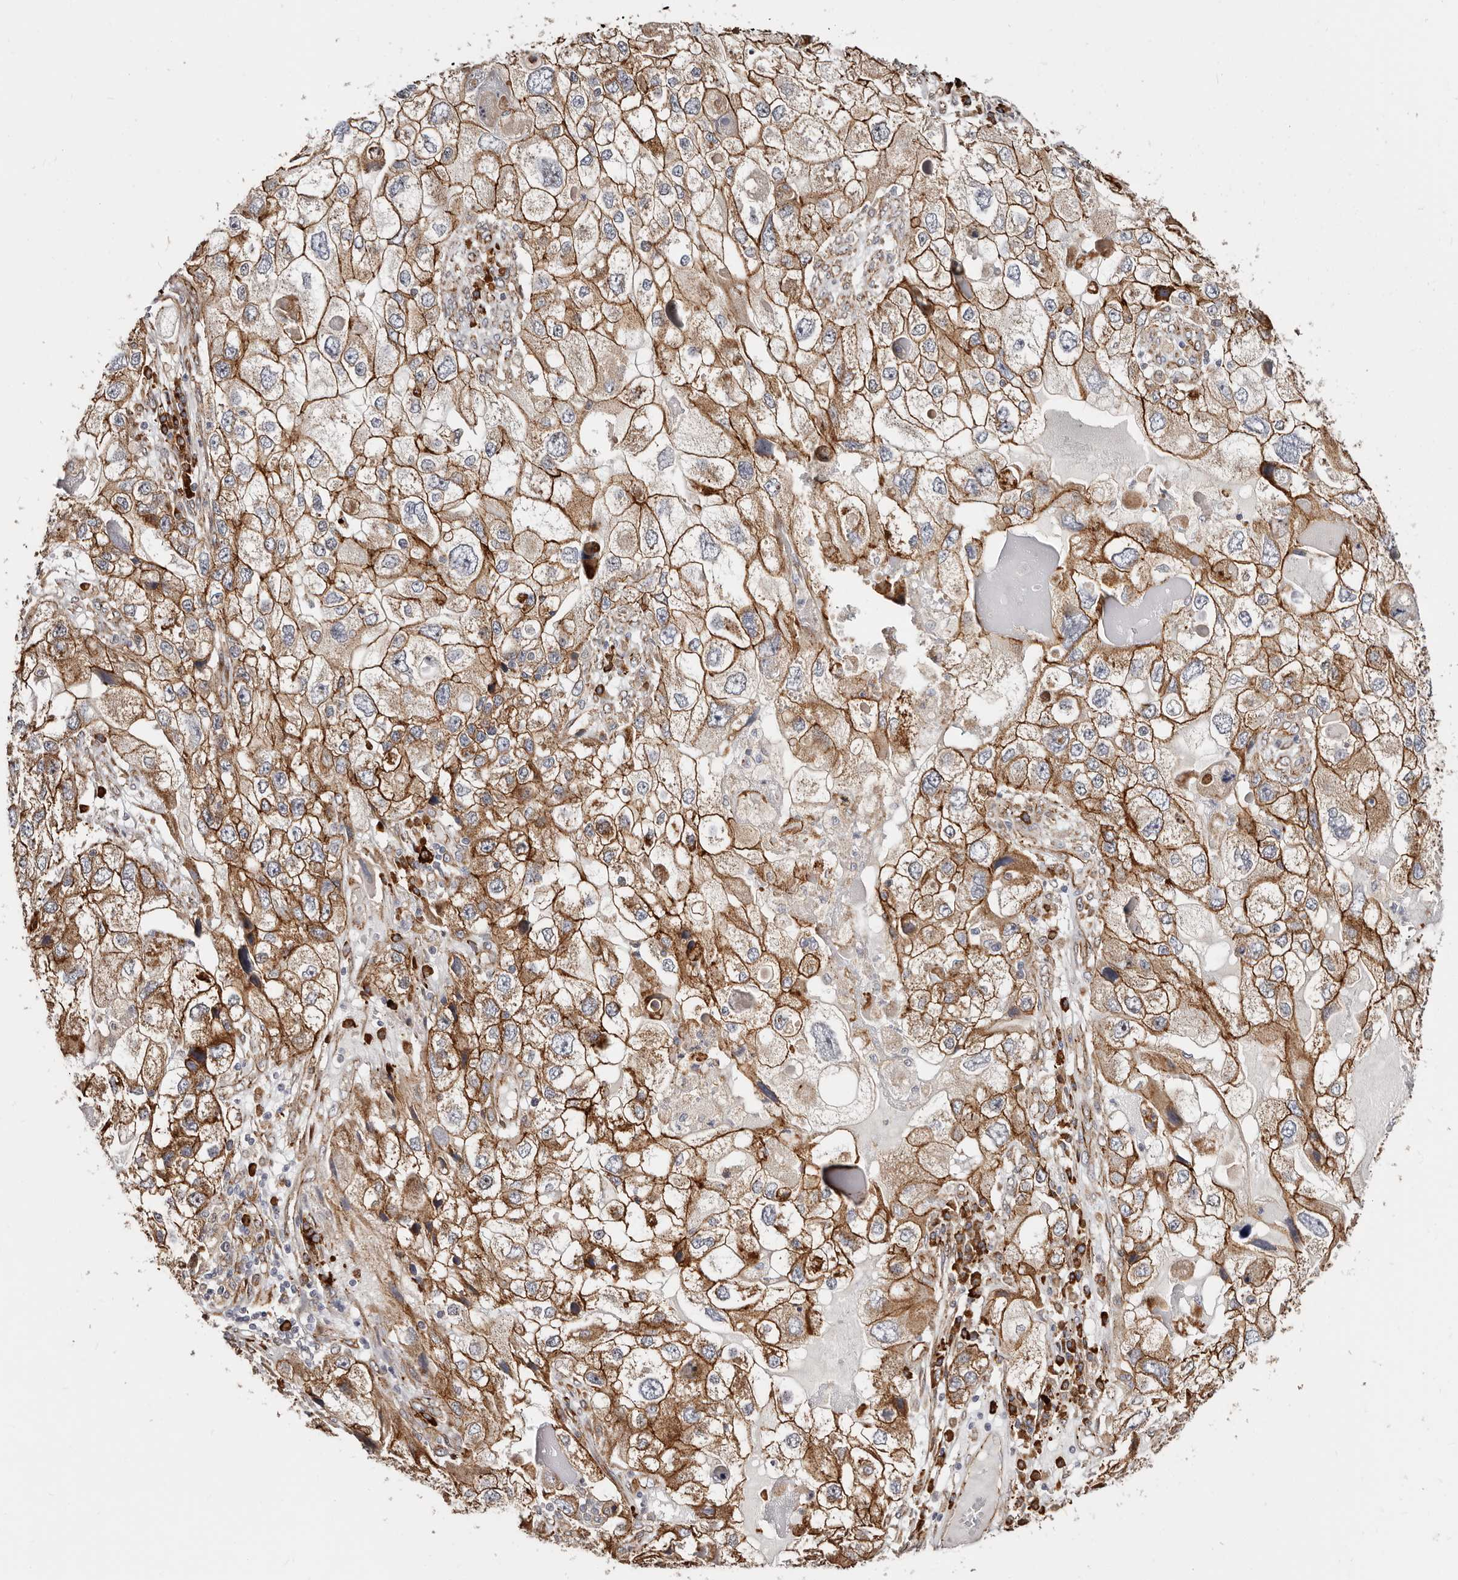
{"staining": {"intensity": "strong", "quantity": ">75%", "location": "cytoplasmic/membranous"}, "tissue": "endometrial cancer", "cell_type": "Tumor cells", "image_type": "cancer", "snomed": [{"axis": "morphology", "description": "Adenocarcinoma, NOS"}, {"axis": "topography", "description": "Endometrium"}], "caption": "Immunohistochemical staining of human endometrial adenocarcinoma demonstrates strong cytoplasmic/membranous protein expression in approximately >75% of tumor cells. (DAB IHC with brightfield microscopy, high magnification).", "gene": "CTNNB1", "patient": {"sex": "female", "age": 49}}